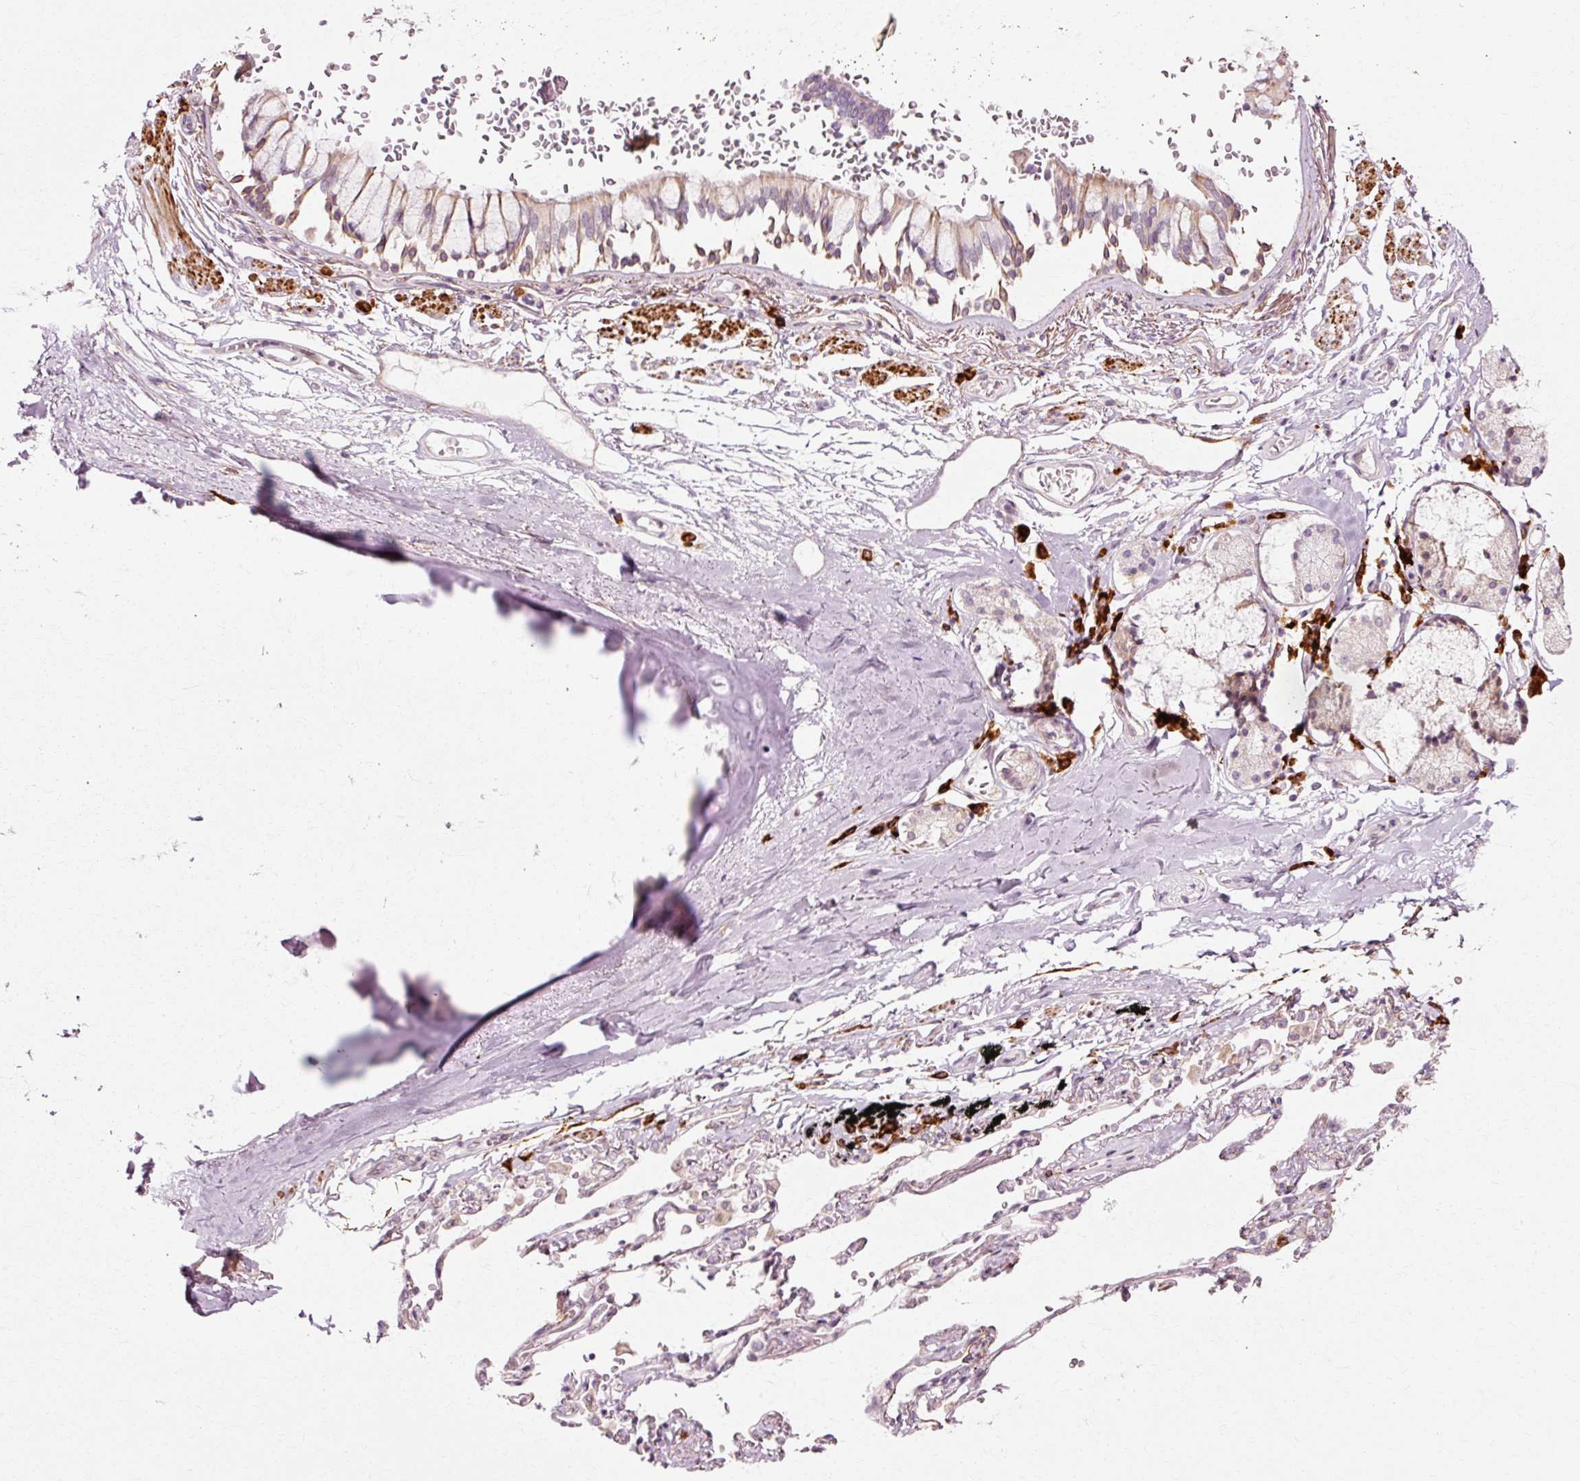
{"staining": {"intensity": "weak", "quantity": "25%-75%", "location": "cytoplasmic/membranous"}, "tissue": "bronchus", "cell_type": "Respiratory epithelial cells", "image_type": "normal", "snomed": [{"axis": "morphology", "description": "Normal tissue, NOS"}, {"axis": "topography", "description": "Bronchus"}], "caption": "Bronchus stained with IHC shows weak cytoplasmic/membranous expression in about 25%-75% of respiratory epithelial cells.", "gene": "RANBP2", "patient": {"sex": "male", "age": 70}}